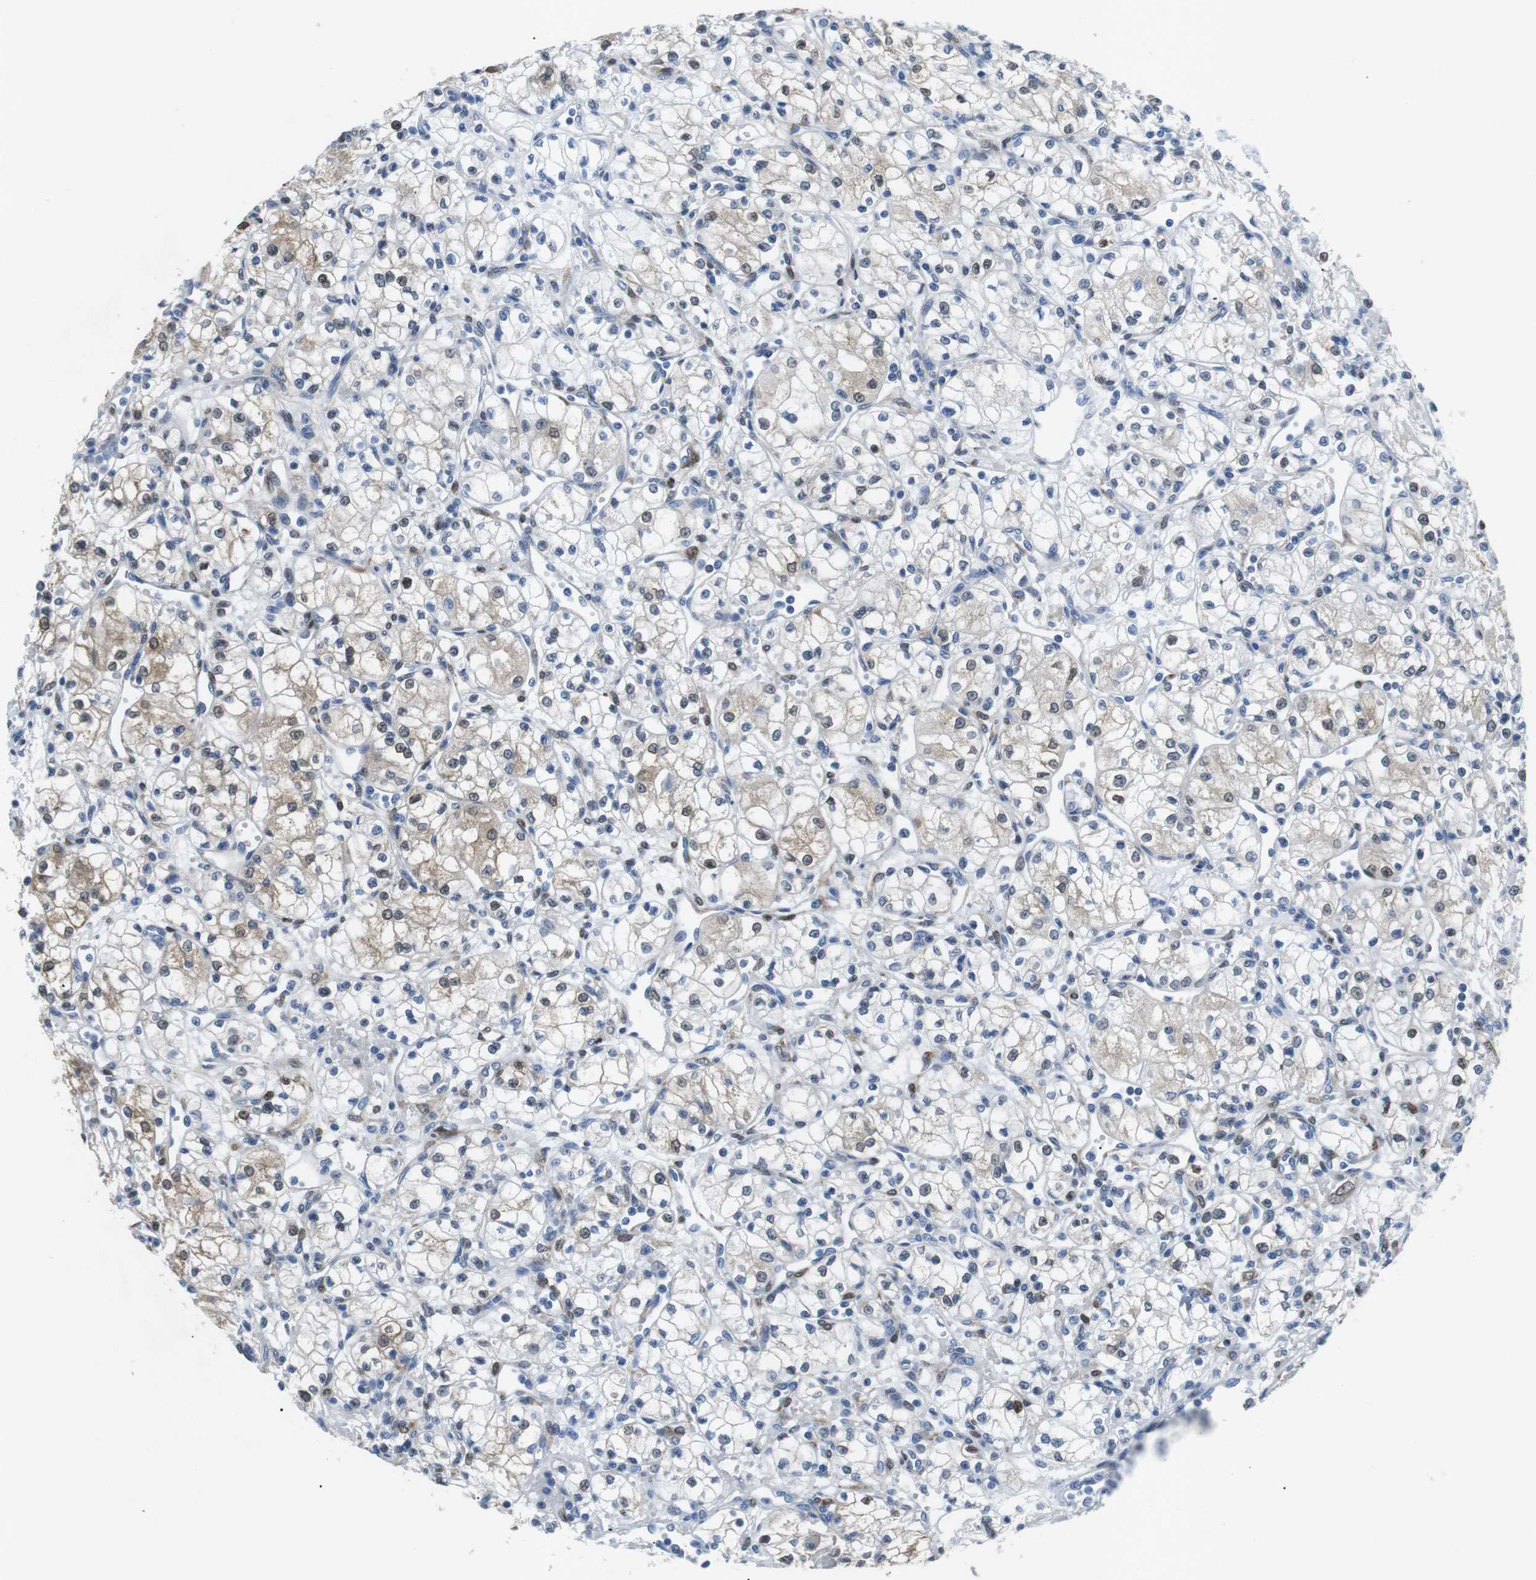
{"staining": {"intensity": "weak", "quantity": "<25%", "location": "cytoplasmic/membranous,nuclear"}, "tissue": "renal cancer", "cell_type": "Tumor cells", "image_type": "cancer", "snomed": [{"axis": "morphology", "description": "Normal tissue, NOS"}, {"axis": "morphology", "description": "Adenocarcinoma, NOS"}, {"axis": "topography", "description": "Kidney"}], "caption": "Tumor cells are negative for protein expression in human renal cancer (adenocarcinoma). Brightfield microscopy of immunohistochemistry stained with DAB (3,3'-diaminobenzidine) (brown) and hematoxylin (blue), captured at high magnification.", "gene": "PHLDA1", "patient": {"sex": "male", "age": 59}}